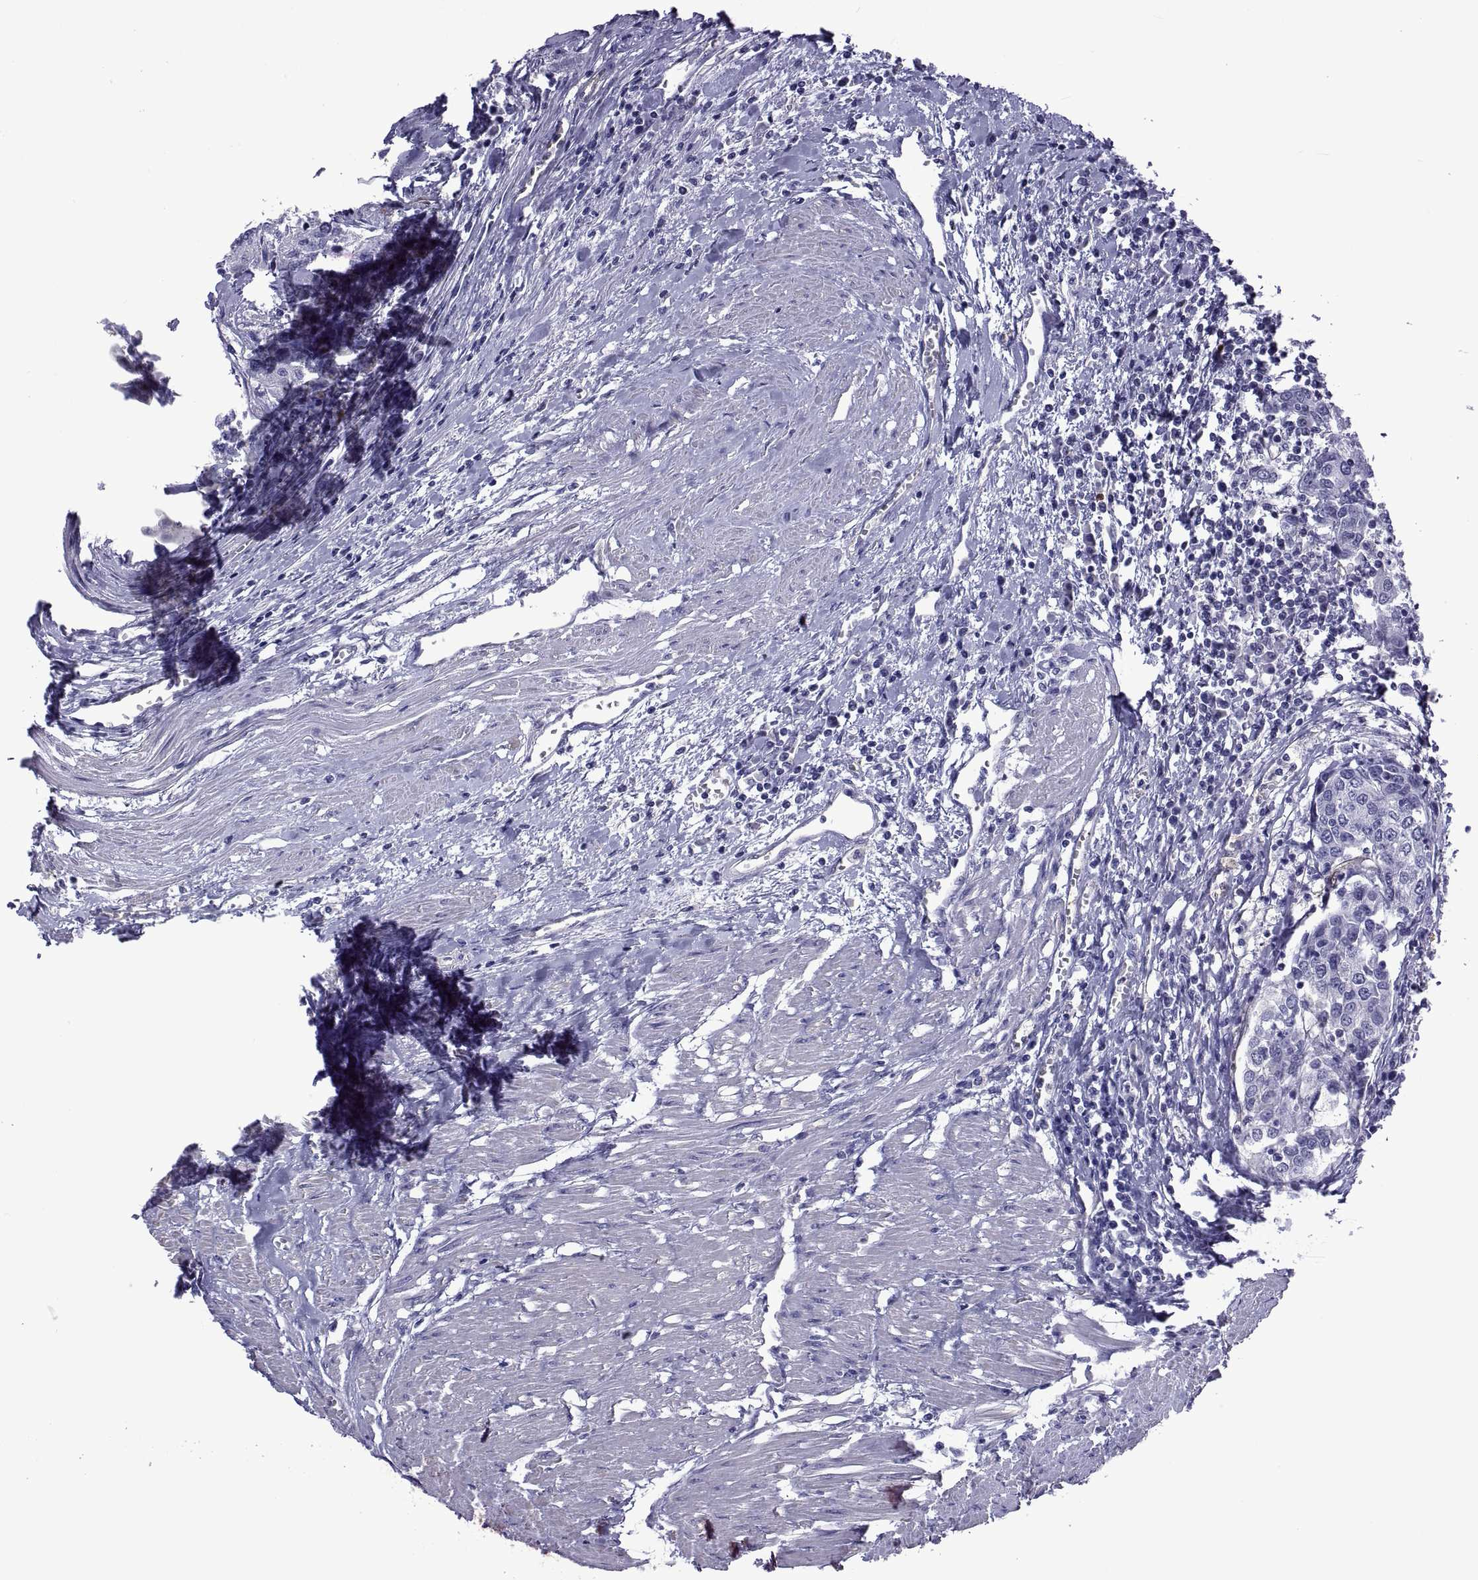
{"staining": {"intensity": "negative", "quantity": "none", "location": "none"}, "tissue": "urothelial cancer", "cell_type": "Tumor cells", "image_type": "cancer", "snomed": [{"axis": "morphology", "description": "Urothelial carcinoma, High grade"}, {"axis": "topography", "description": "Urinary bladder"}], "caption": "The histopathology image demonstrates no significant positivity in tumor cells of urothelial cancer. Nuclei are stained in blue.", "gene": "LCN9", "patient": {"sex": "female", "age": 85}}